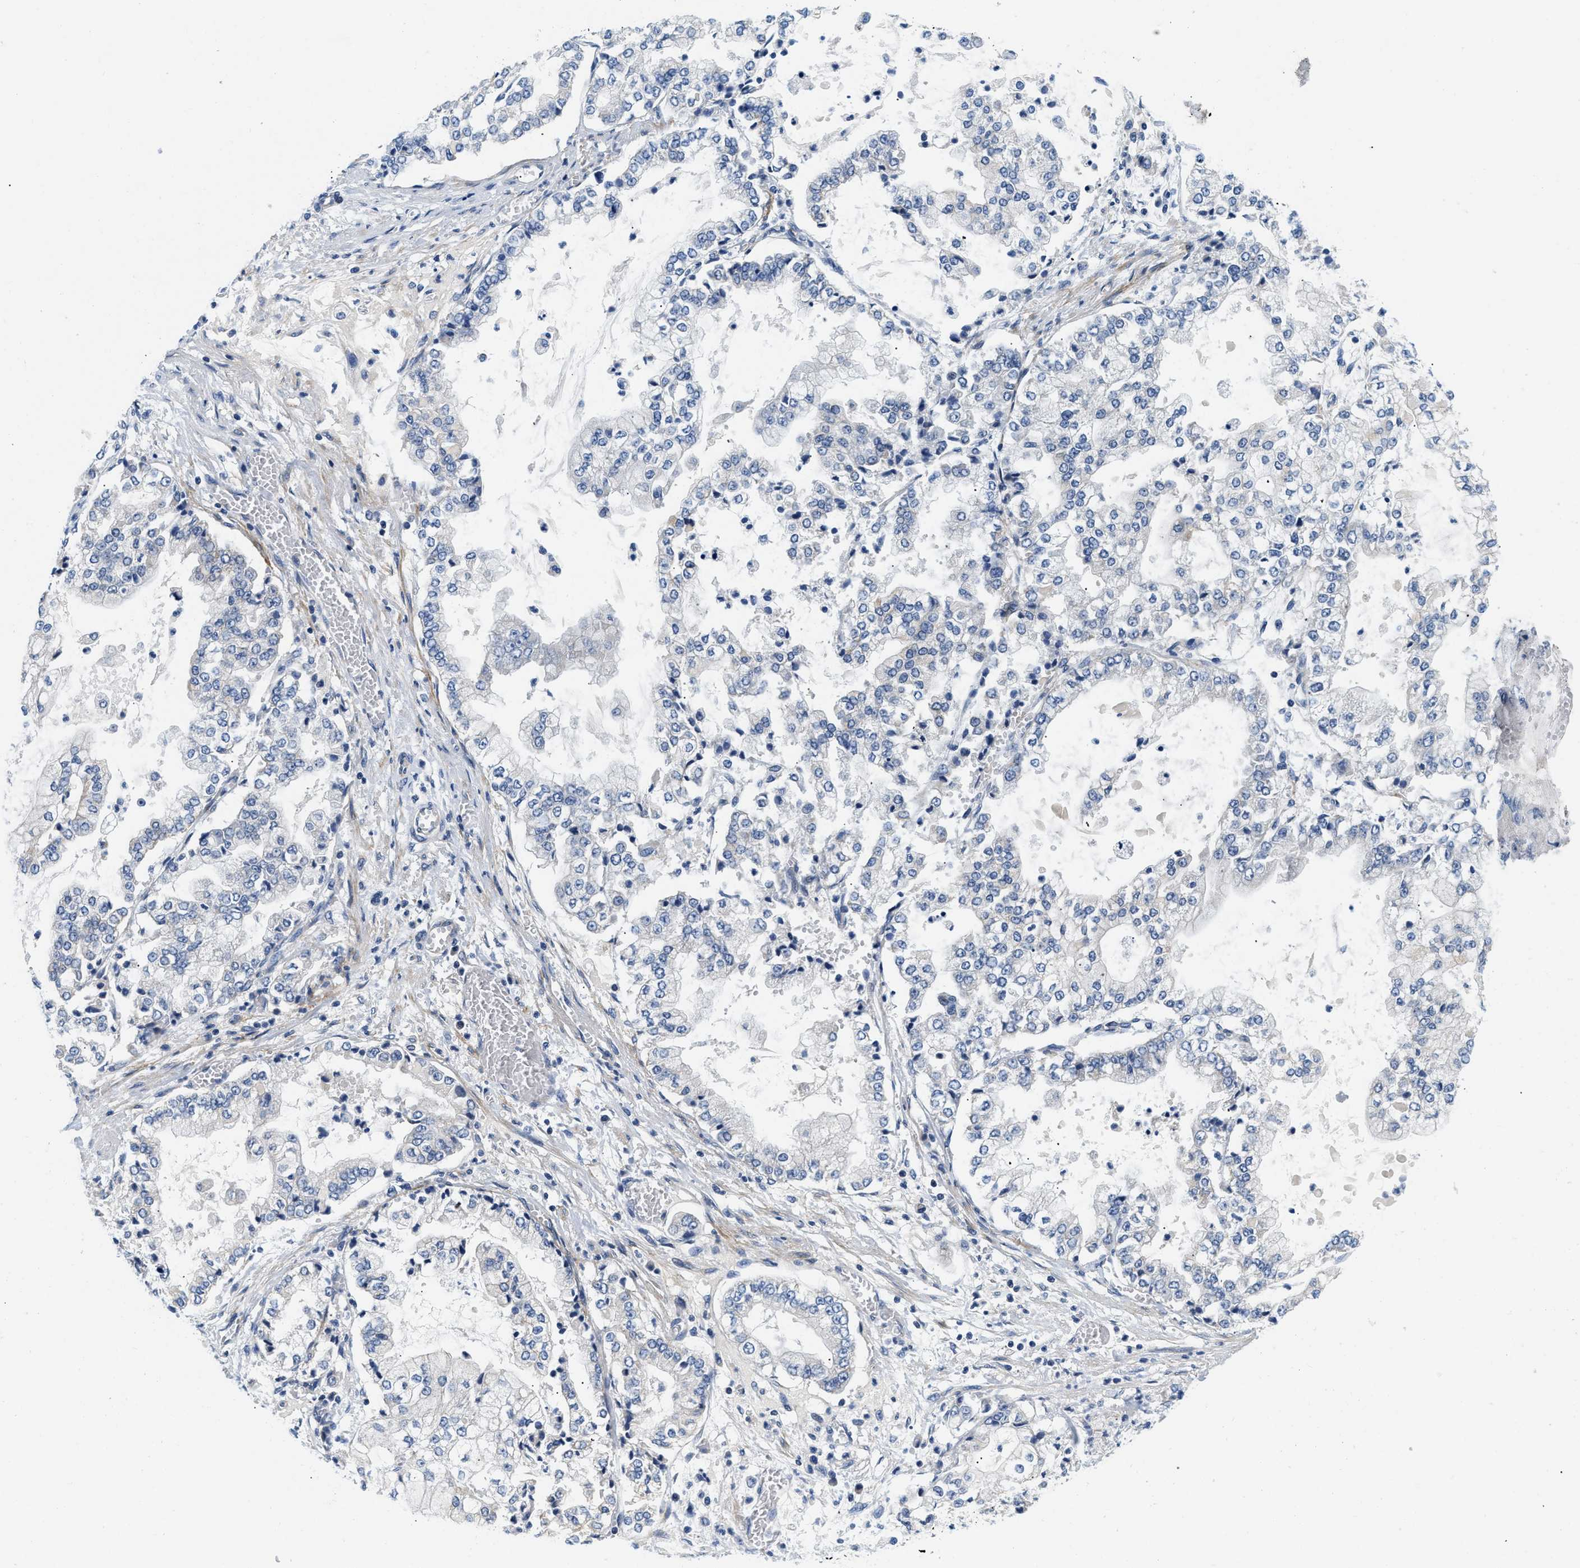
{"staining": {"intensity": "negative", "quantity": "none", "location": "none"}, "tissue": "stomach cancer", "cell_type": "Tumor cells", "image_type": "cancer", "snomed": [{"axis": "morphology", "description": "Adenocarcinoma, NOS"}, {"axis": "topography", "description": "Stomach"}], "caption": "Tumor cells show no significant protein staining in adenocarcinoma (stomach).", "gene": "PDP1", "patient": {"sex": "male", "age": 76}}